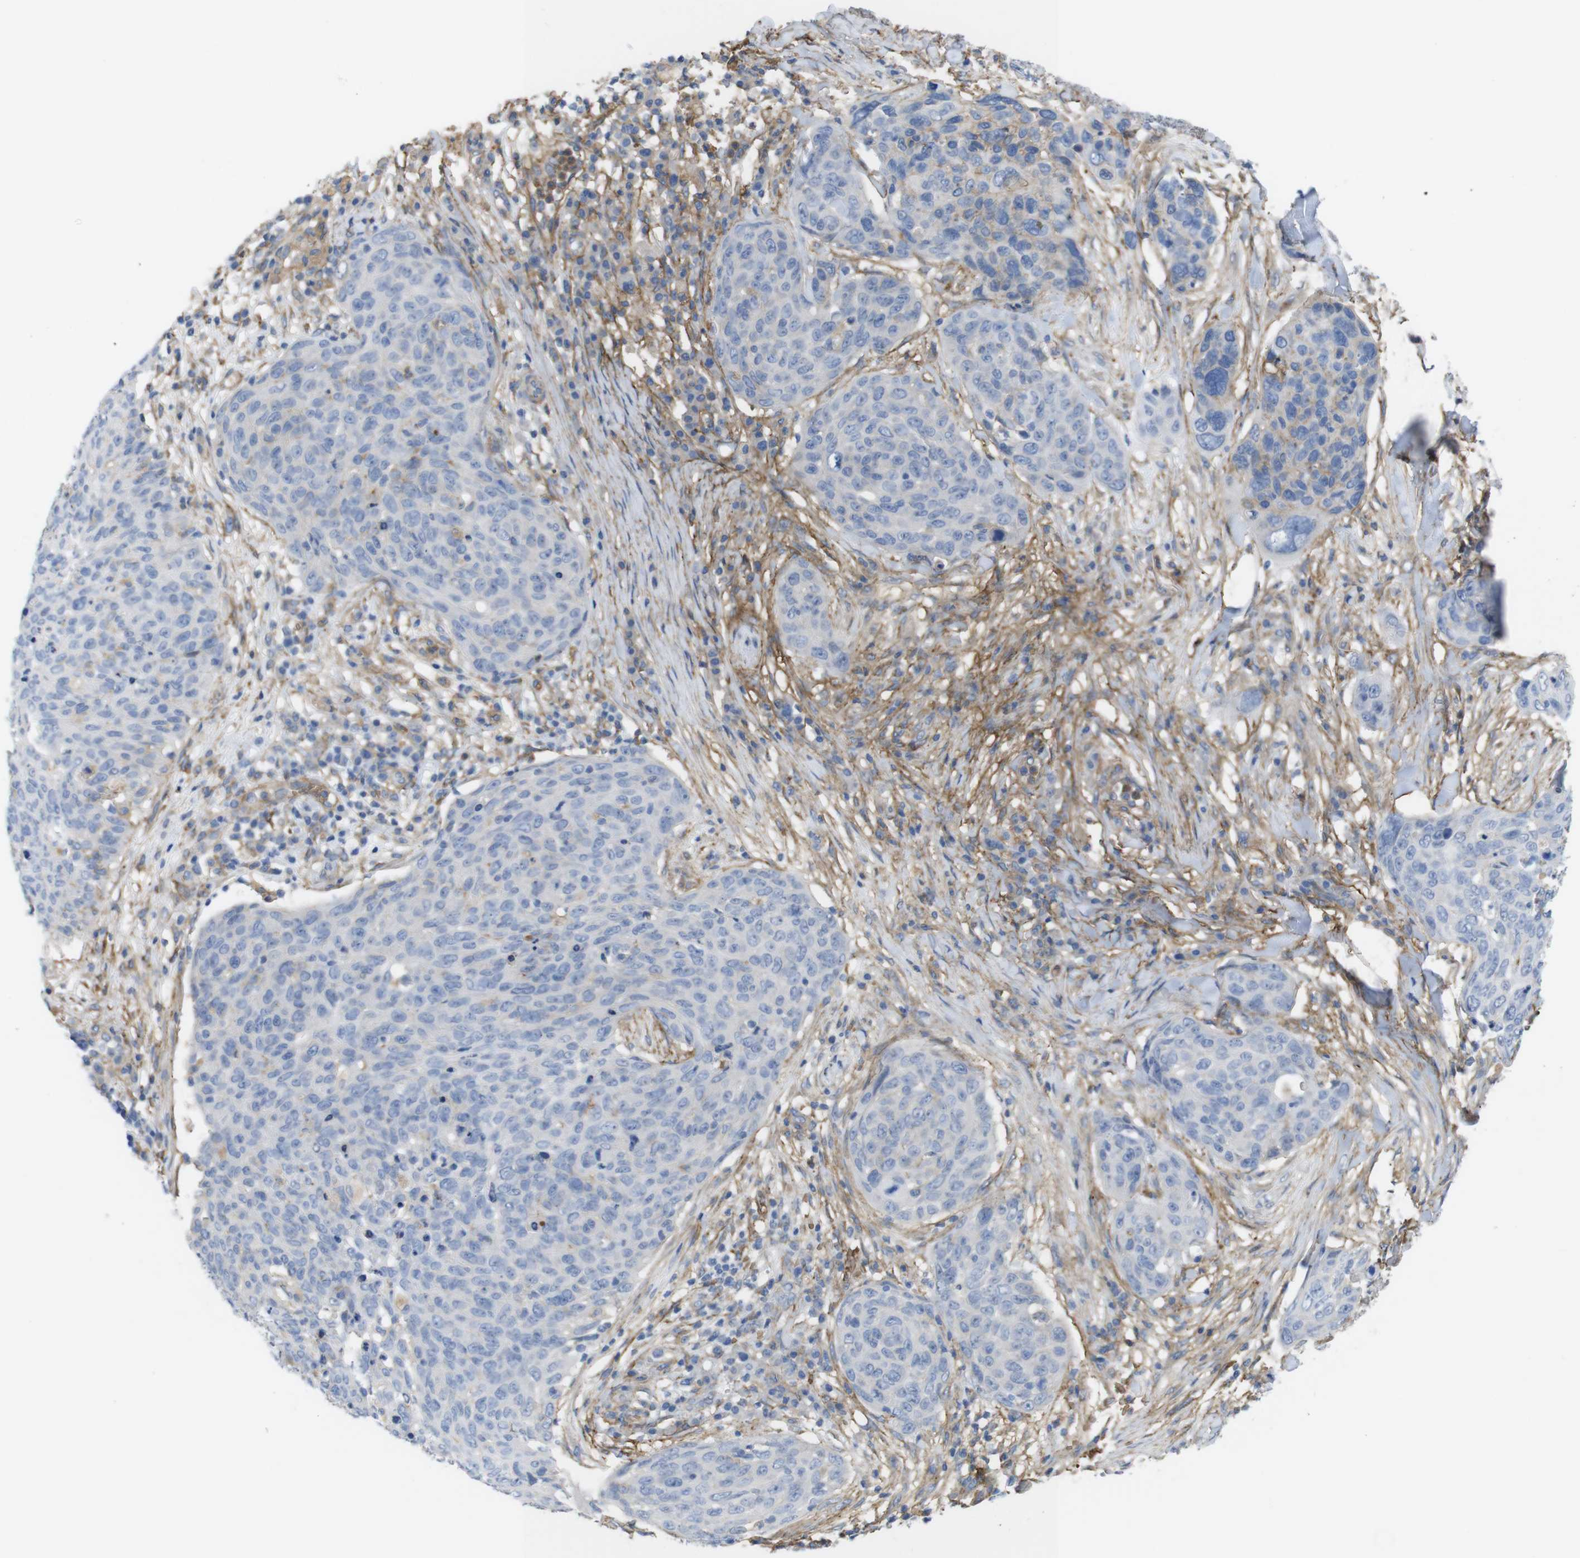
{"staining": {"intensity": "negative", "quantity": "none", "location": "none"}, "tissue": "skin cancer", "cell_type": "Tumor cells", "image_type": "cancer", "snomed": [{"axis": "morphology", "description": "Squamous cell carcinoma in situ, NOS"}, {"axis": "morphology", "description": "Squamous cell carcinoma, NOS"}, {"axis": "topography", "description": "Skin"}], "caption": "DAB immunohistochemical staining of skin cancer demonstrates no significant expression in tumor cells. (Stains: DAB (3,3'-diaminobenzidine) IHC with hematoxylin counter stain, Microscopy: brightfield microscopy at high magnification).", "gene": "CYBRD1", "patient": {"sex": "male", "age": 93}}